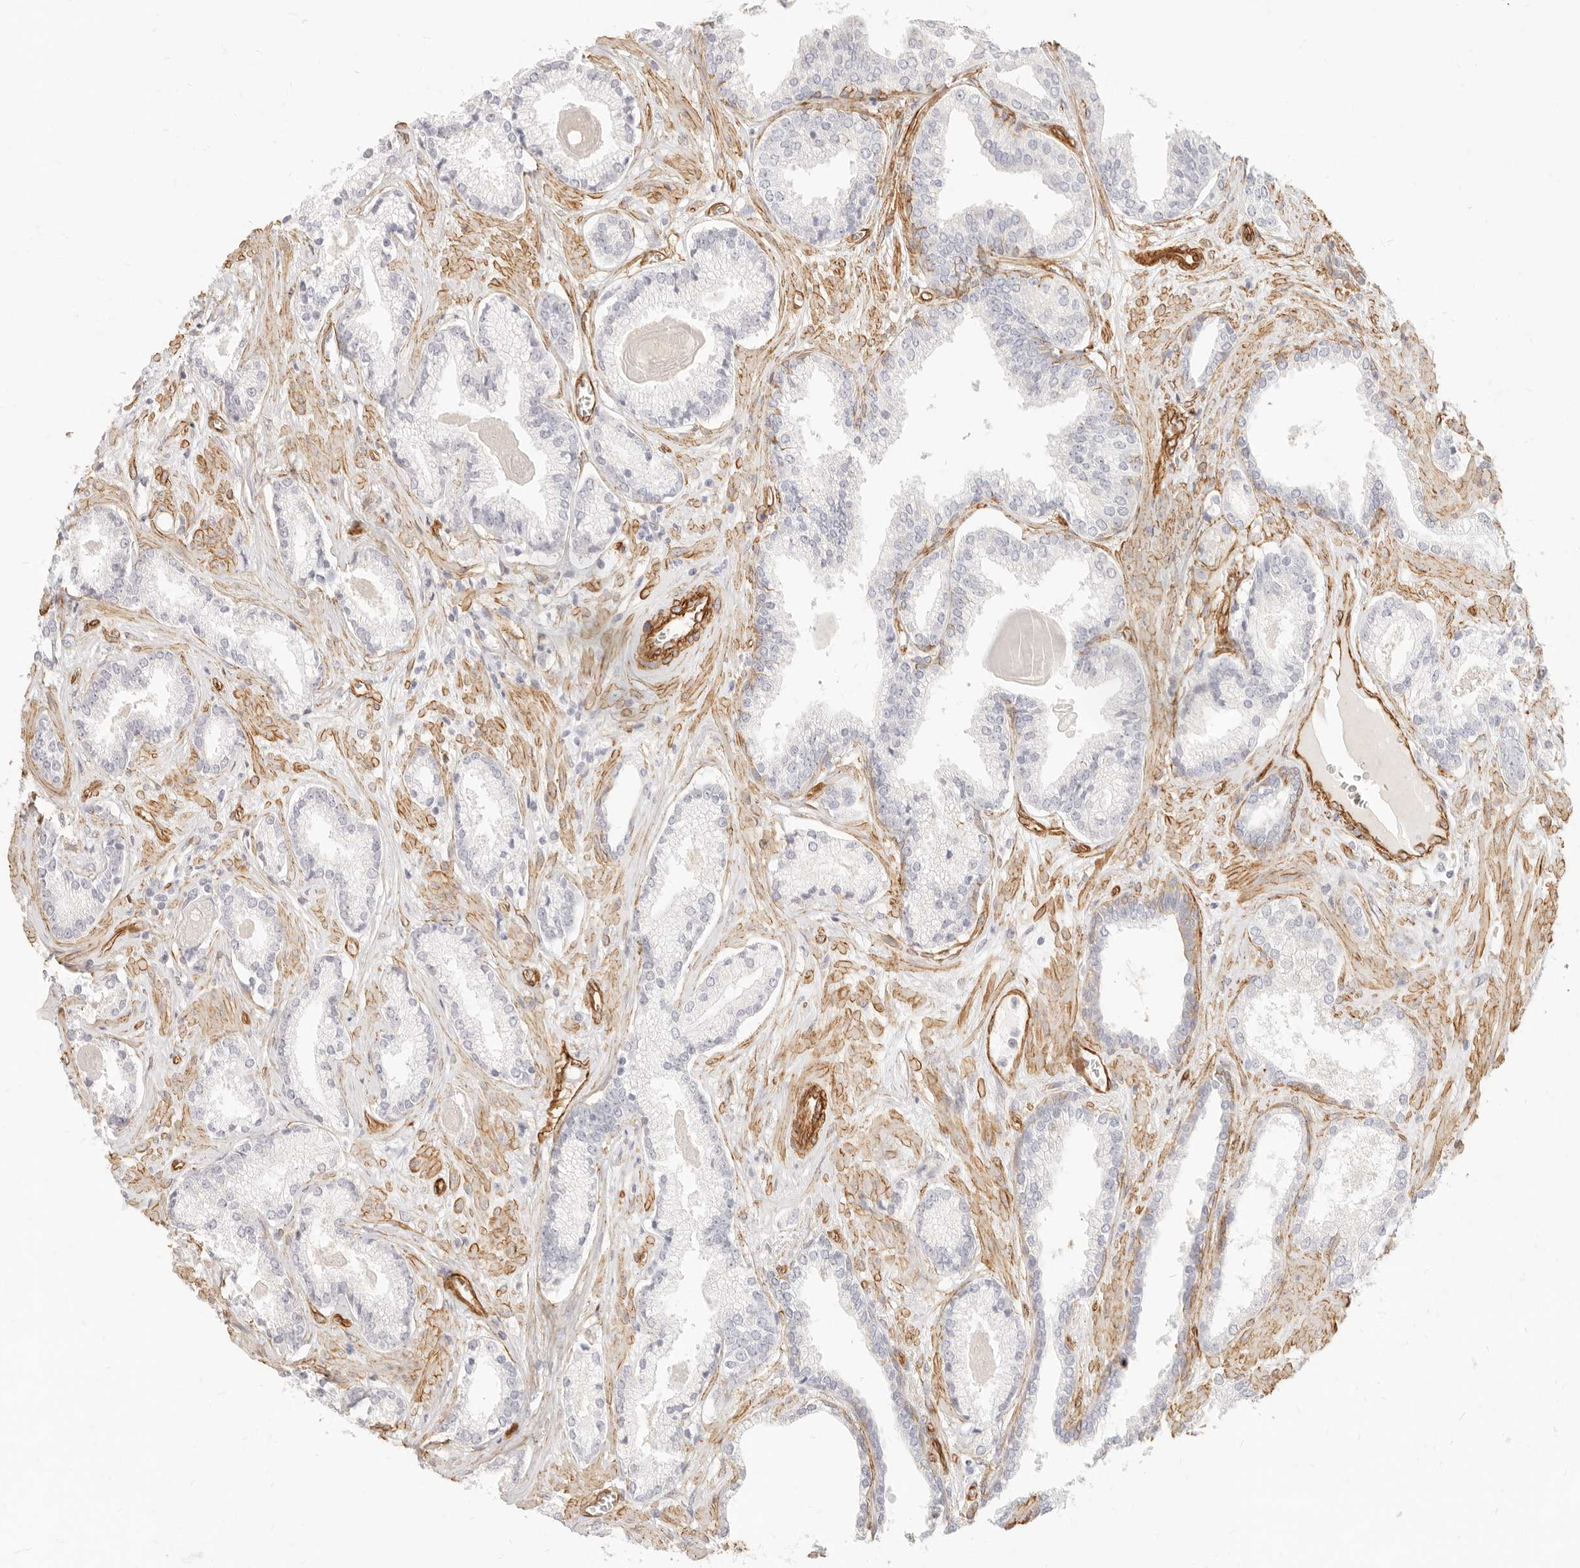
{"staining": {"intensity": "negative", "quantity": "none", "location": "none"}, "tissue": "prostate cancer", "cell_type": "Tumor cells", "image_type": "cancer", "snomed": [{"axis": "morphology", "description": "Adenocarcinoma, Low grade"}, {"axis": "topography", "description": "Prostate"}], "caption": "A high-resolution histopathology image shows IHC staining of prostate cancer, which demonstrates no significant positivity in tumor cells.", "gene": "NUS1", "patient": {"sex": "male", "age": 70}}